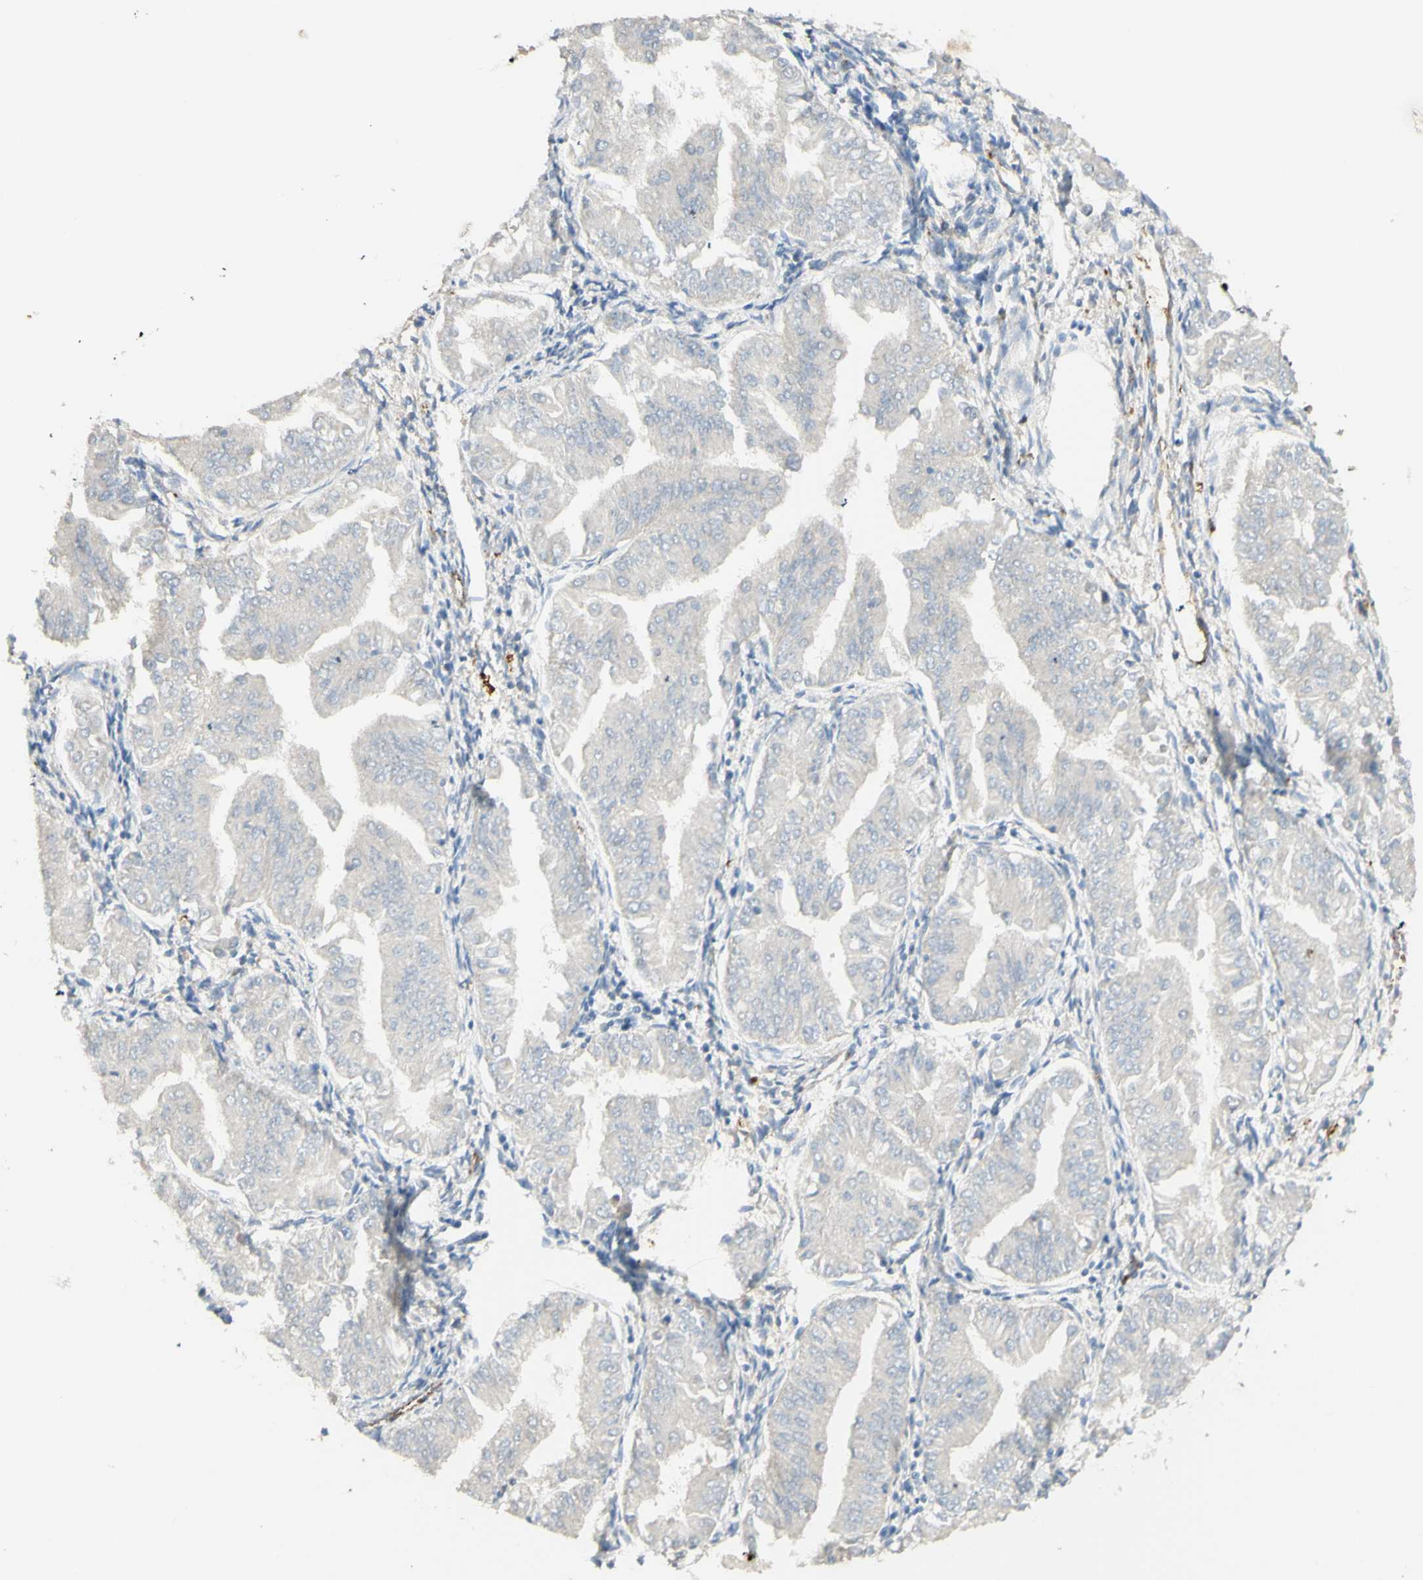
{"staining": {"intensity": "negative", "quantity": "none", "location": "none"}, "tissue": "endometrial cancer", "cell_type": "Tumor cells", "image_type": "cancer", "snomed": [{"axis": "morphology", "description": "Adenocarcinoma, NOS"}, {"axis": "topography", "description": "Endometrium"}], "caption": "Immunohistochemistry histopathology image of neoplastic tissue: endometrial adenocarcinoma stained with DAB reveals no significant protein positivity in tumor cells. (Brightfield microscopy of DAB IHC at high magnification).", "gene": "GAN", "patient": {"sex": "female", "age": 53}}